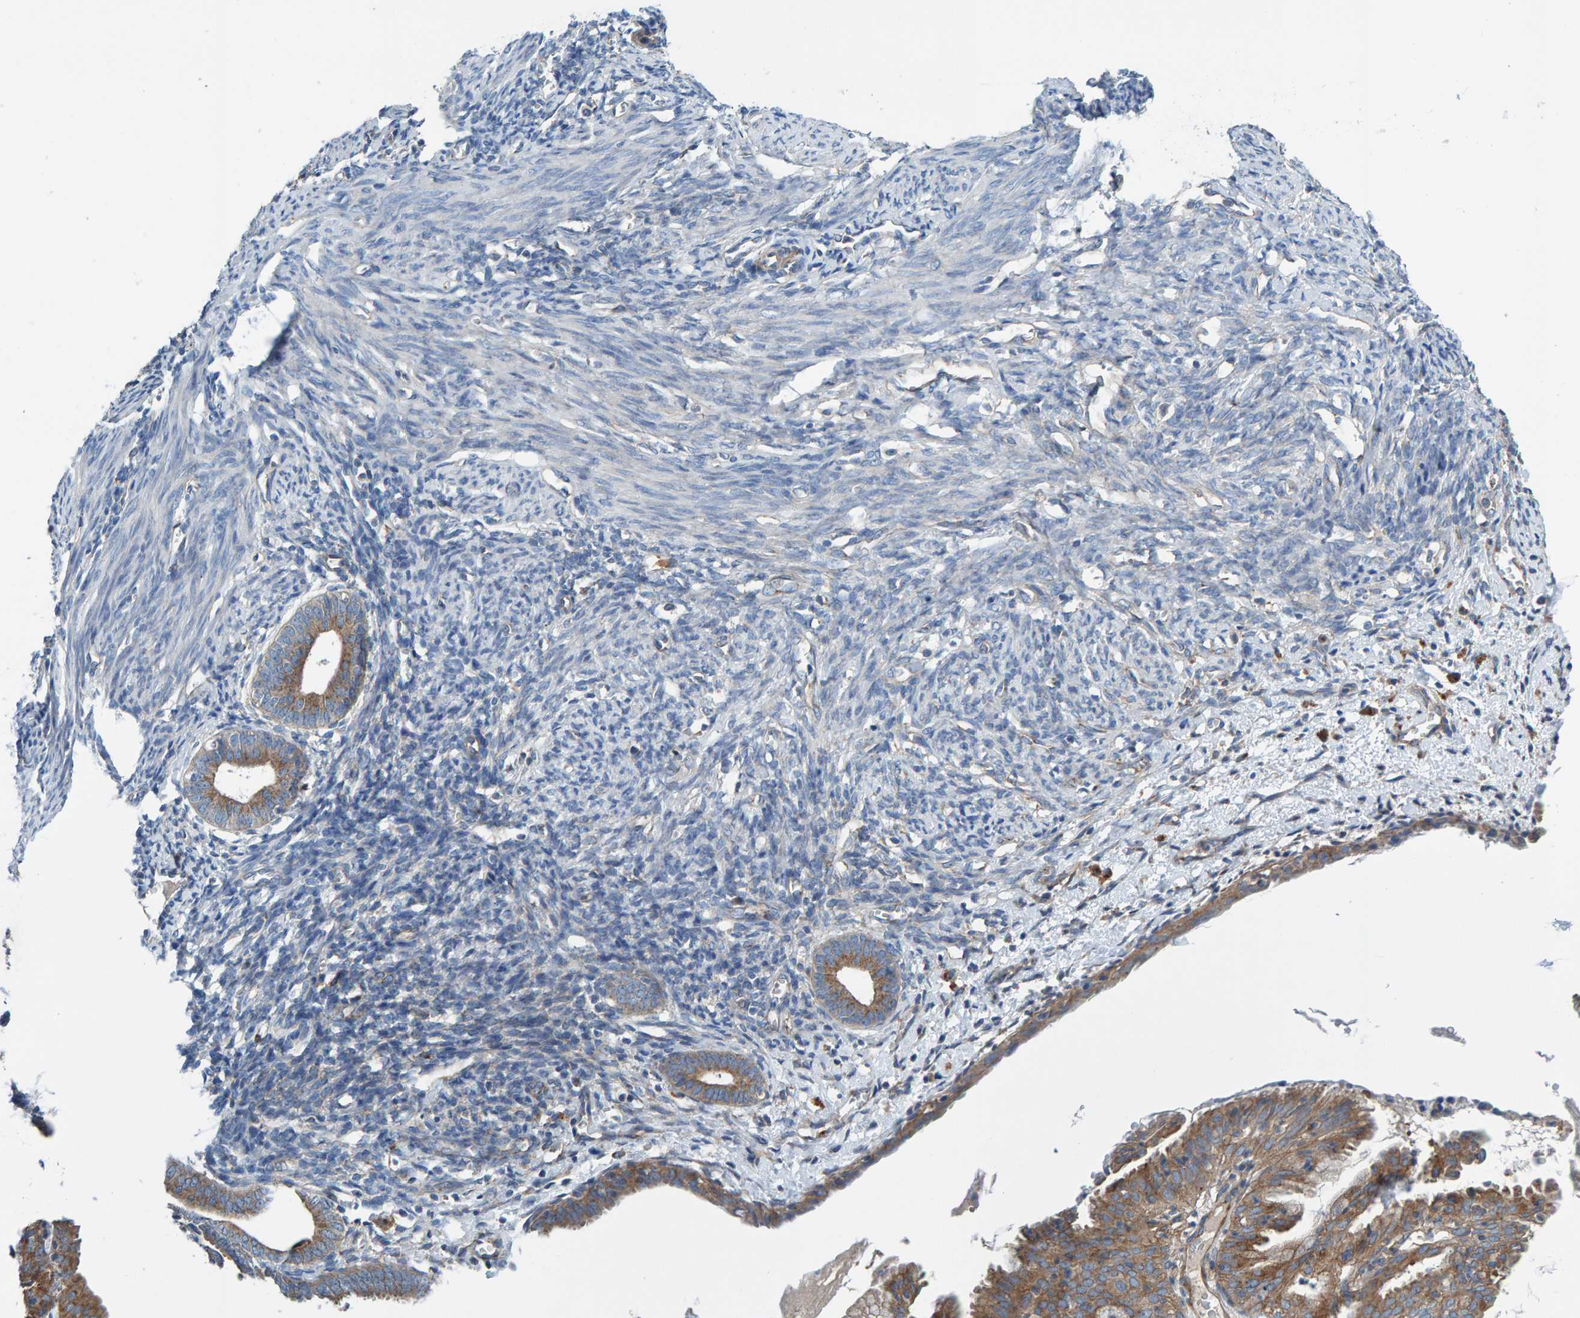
{"staining": {"intensity": "weak", "quantity": "25%-75%", "location": "cytoplasmic/membranous"}, "tissue": "endometrium", "cell_type": "Cells in endometrial stroma", "image_type": "normal", "snomed": [{"axis": "morphology", "description": "Normal tissue, NOS"}, {"axis": "morphology", "description": "Adenocarcinoma, NOS"}, {"axis": "topography", "description": "Endometrium"}], "caption": "Immunohistochemical staining of normal human endometrium demonstrates 25%-75% levels of weak cytoplasmic/membranous protein positivity in about 25%-75% of cells in endometrial stroma.", "gene": "MKLN1", "patient": {"sex": "female", "age": 57}}